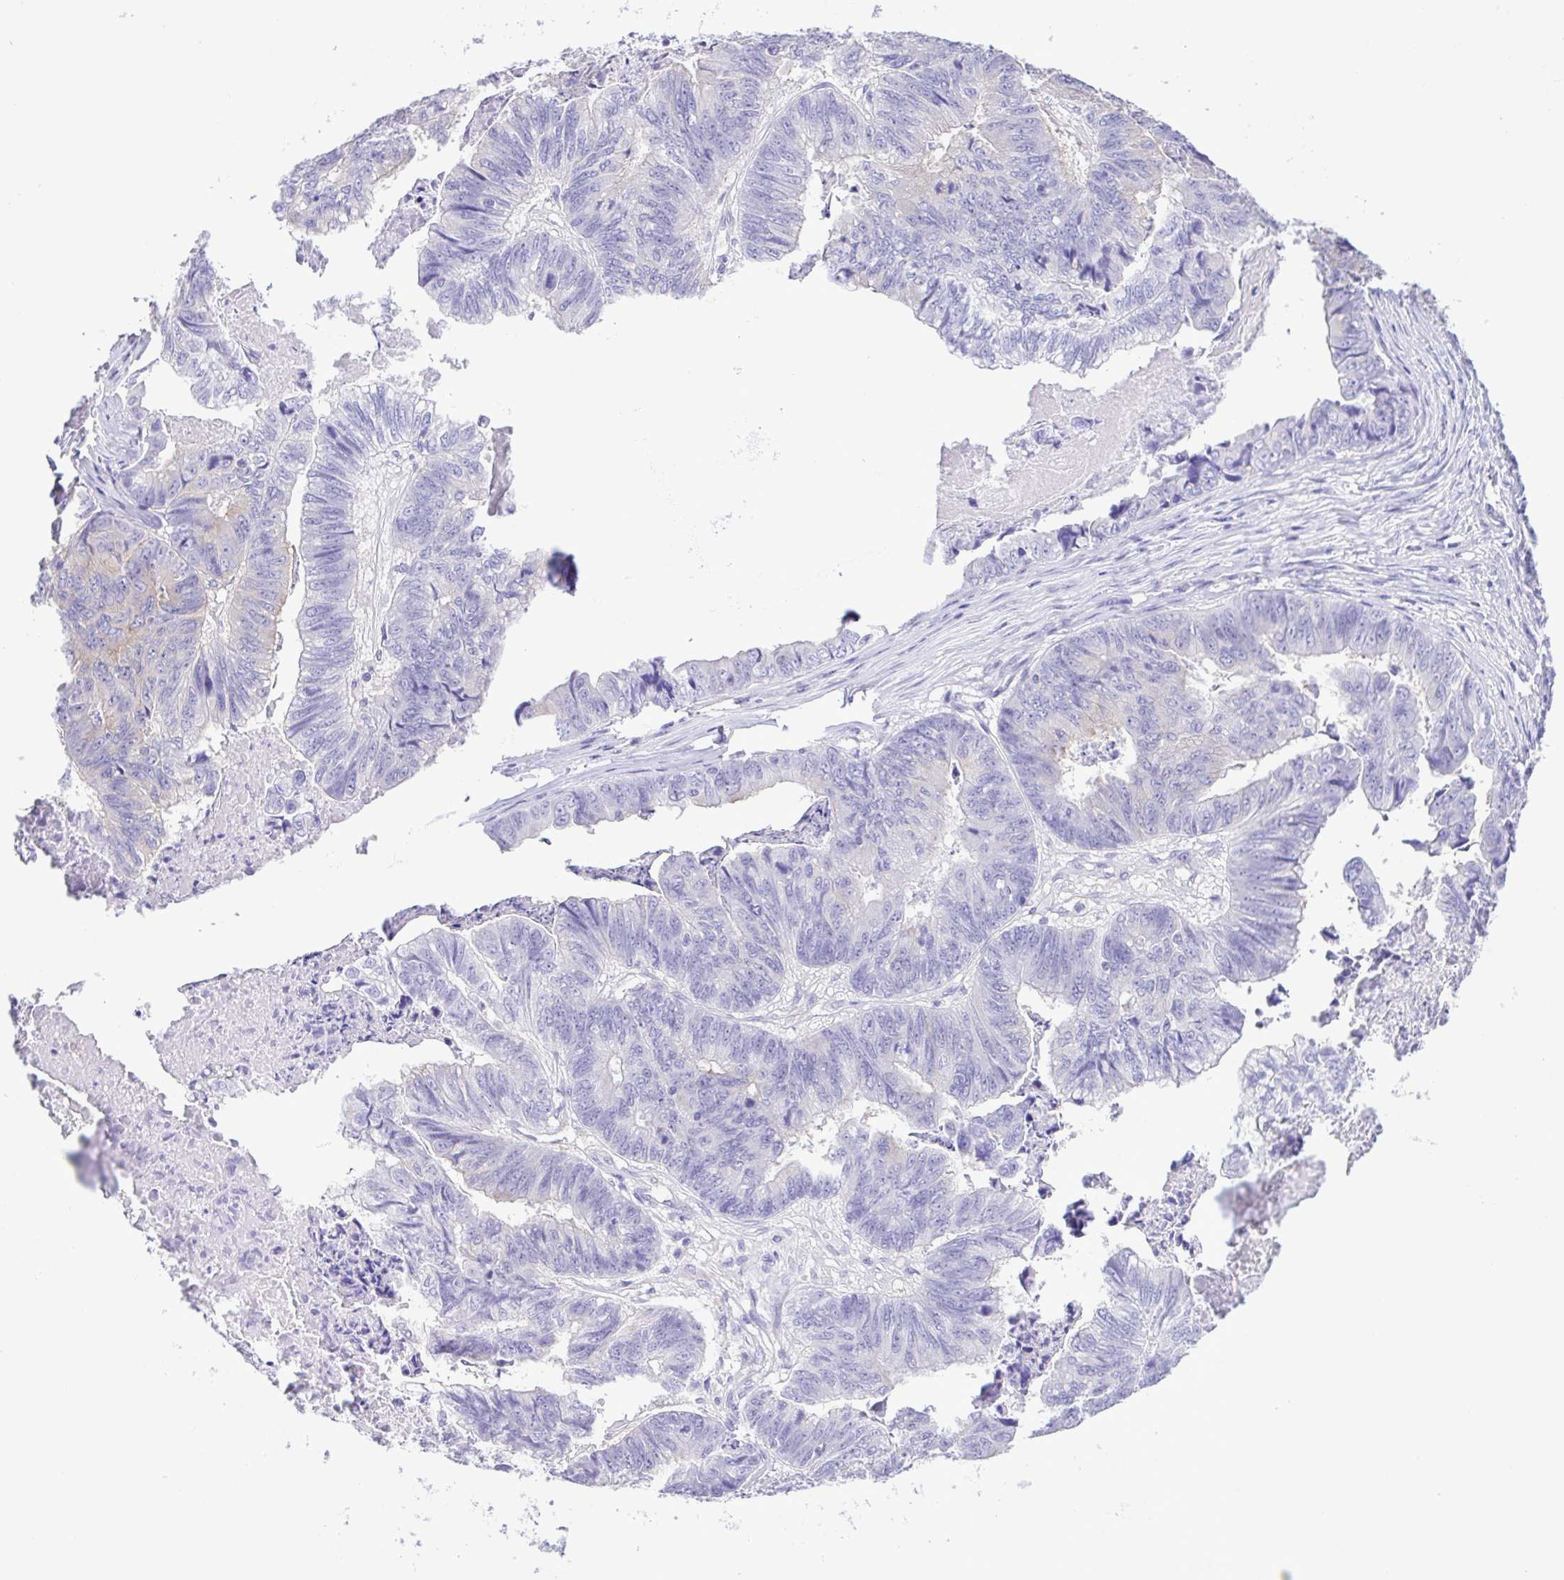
{"staining": {"intensity": "negative", "quantity": "none", "location": "none"}, "tissue": "stomach cancer", "cell_type": "Tumor cells", "image_type": "cancer", "snomed": [{"axis": "morphology", "description": "Adenocarcinoma, NOS"}, {"axis": "topography", "description": "Stomach, lower"}], "caption": "Immunohistochemical staining of human stomach cancer displays no significant expression in tumor cells.", "gene": "CYP17A1", "patient": {"sex": "male", "age": 77}}